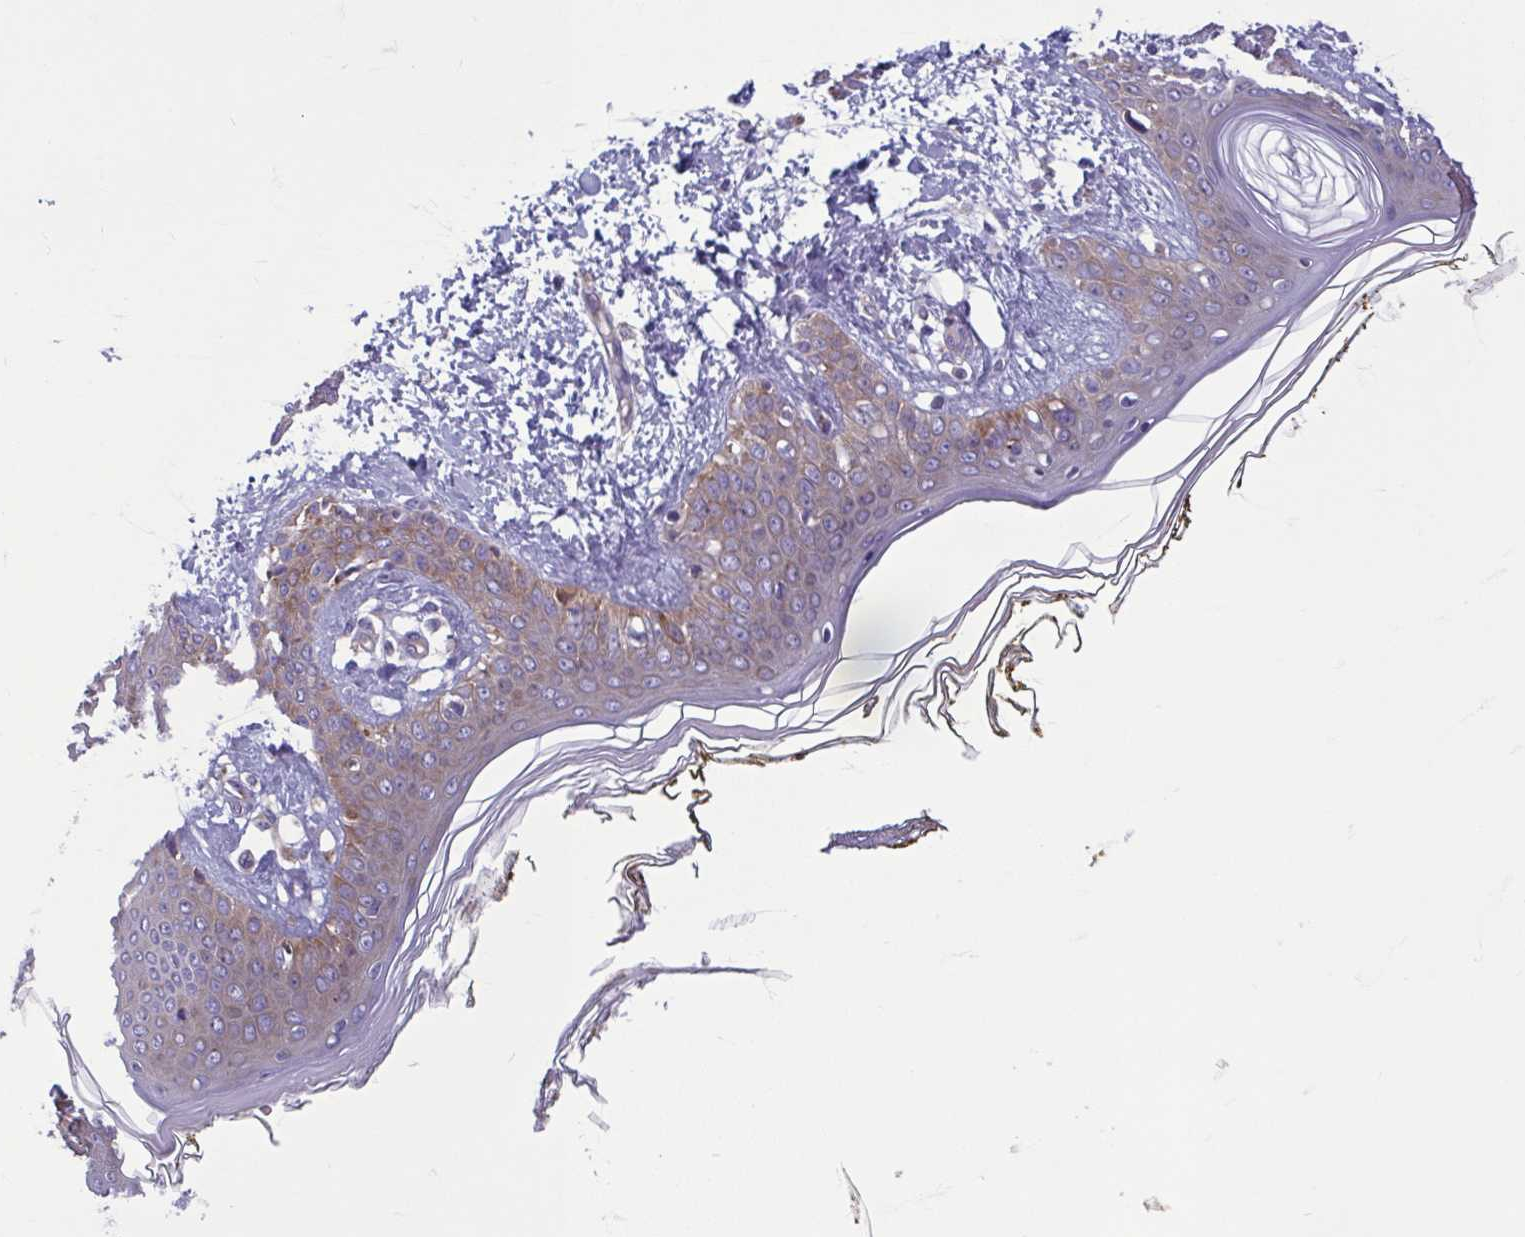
{"staining": {"intensity": "weak", "quantity": ">75%", "location": "cytoplasmic/membranous"}, "tissue": "skin", "cell_type": "Fibroblasts", "image_type": "normal", "snomed": [{"axis": "morphology", "description": "Normal tissue, NOS"}, {"axis": "topography", "description": "Skin"}], "caption": "Immunohistochemical staining of normal human skin reveals >75% levels of weak cytoplasmic/membranous protein expression in approximately >75% of fibroblasts. The staining is performed using DAB brown chromogen to label protein expression. The nuclei are counter-stained blue using hematoxylin.", "gene": "RPS16", "patient": {"sex": "female", "age": 34}}